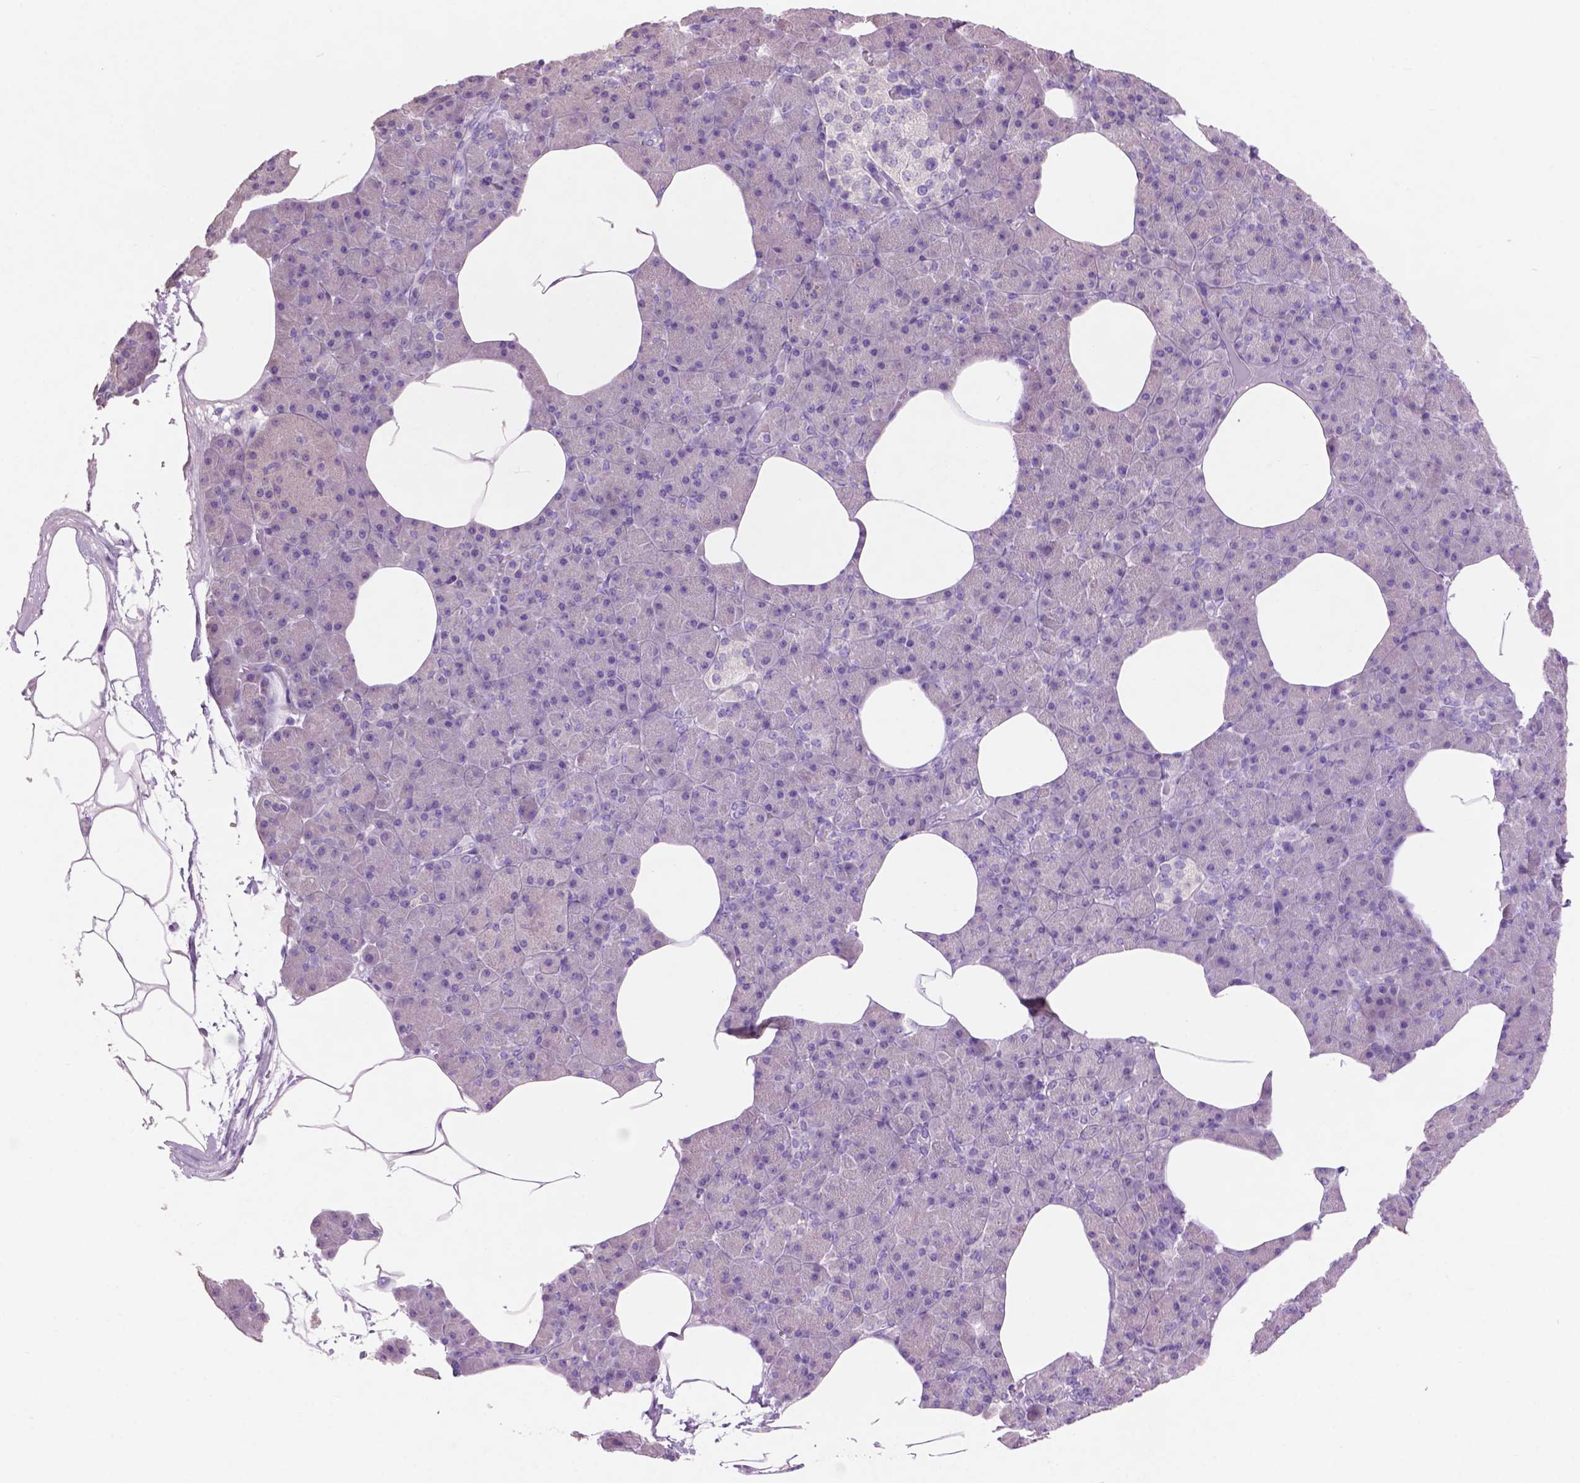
{"staining": {"intensity": "negative", "quantity": "none", "location": "none"}, "tissue": "pancreas", "cell_type": "Exocrine glandular cells", "image_type": "normal", "snomed": [{"axis": "morphology", "description": "Normal tissue, NOS"}, {"axis": "topography", "description": "Pancreas"}], "caption": "IHC image of benign pancreas stained for a protein (brown), which exhibits no expression in exocrine glandular cells. (Brightfield microscopy of DAB immunohistochemistry at high magnification).", "gene": "CRYBA4", "patient": {"sex": "female", "age": 45}}